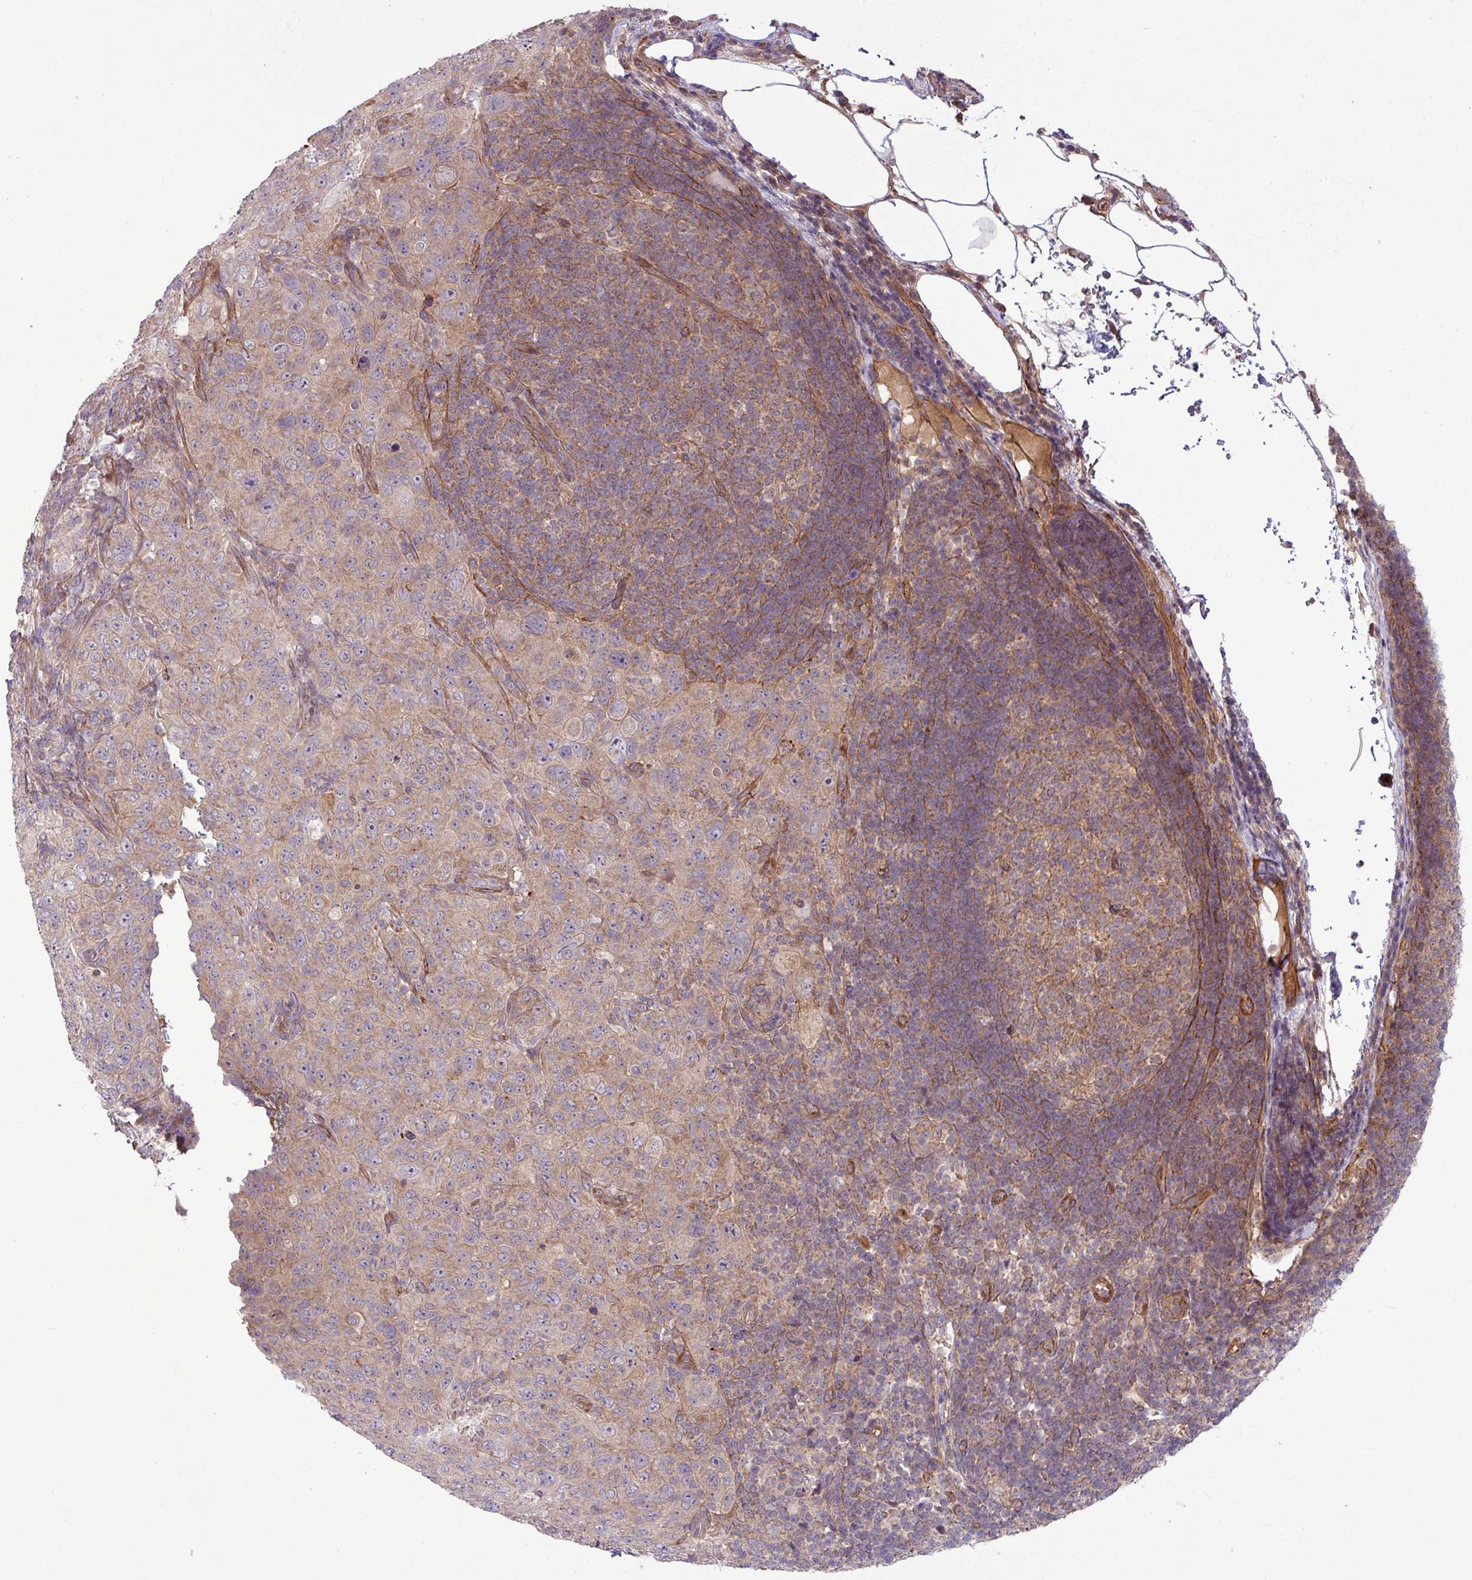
{"staining": {"intensity": "weak", "quantity": "<25%", "location": "cytoplasmic/membranous"}, "tissue": "pancreatic cancer", "cell_type": "Tumor cells", "image_type": "cancer", "snomed": [{"axis": "morphology", "description": "Adenocarcinoma, NOS"}, {"axis": "topography", "description": "Pancreas"}], "caption": "There is no significant expression in tumor cells of pancreatic cancer.", "gene": "XIAP", "patient": {"sex": "male", "age": 68}}